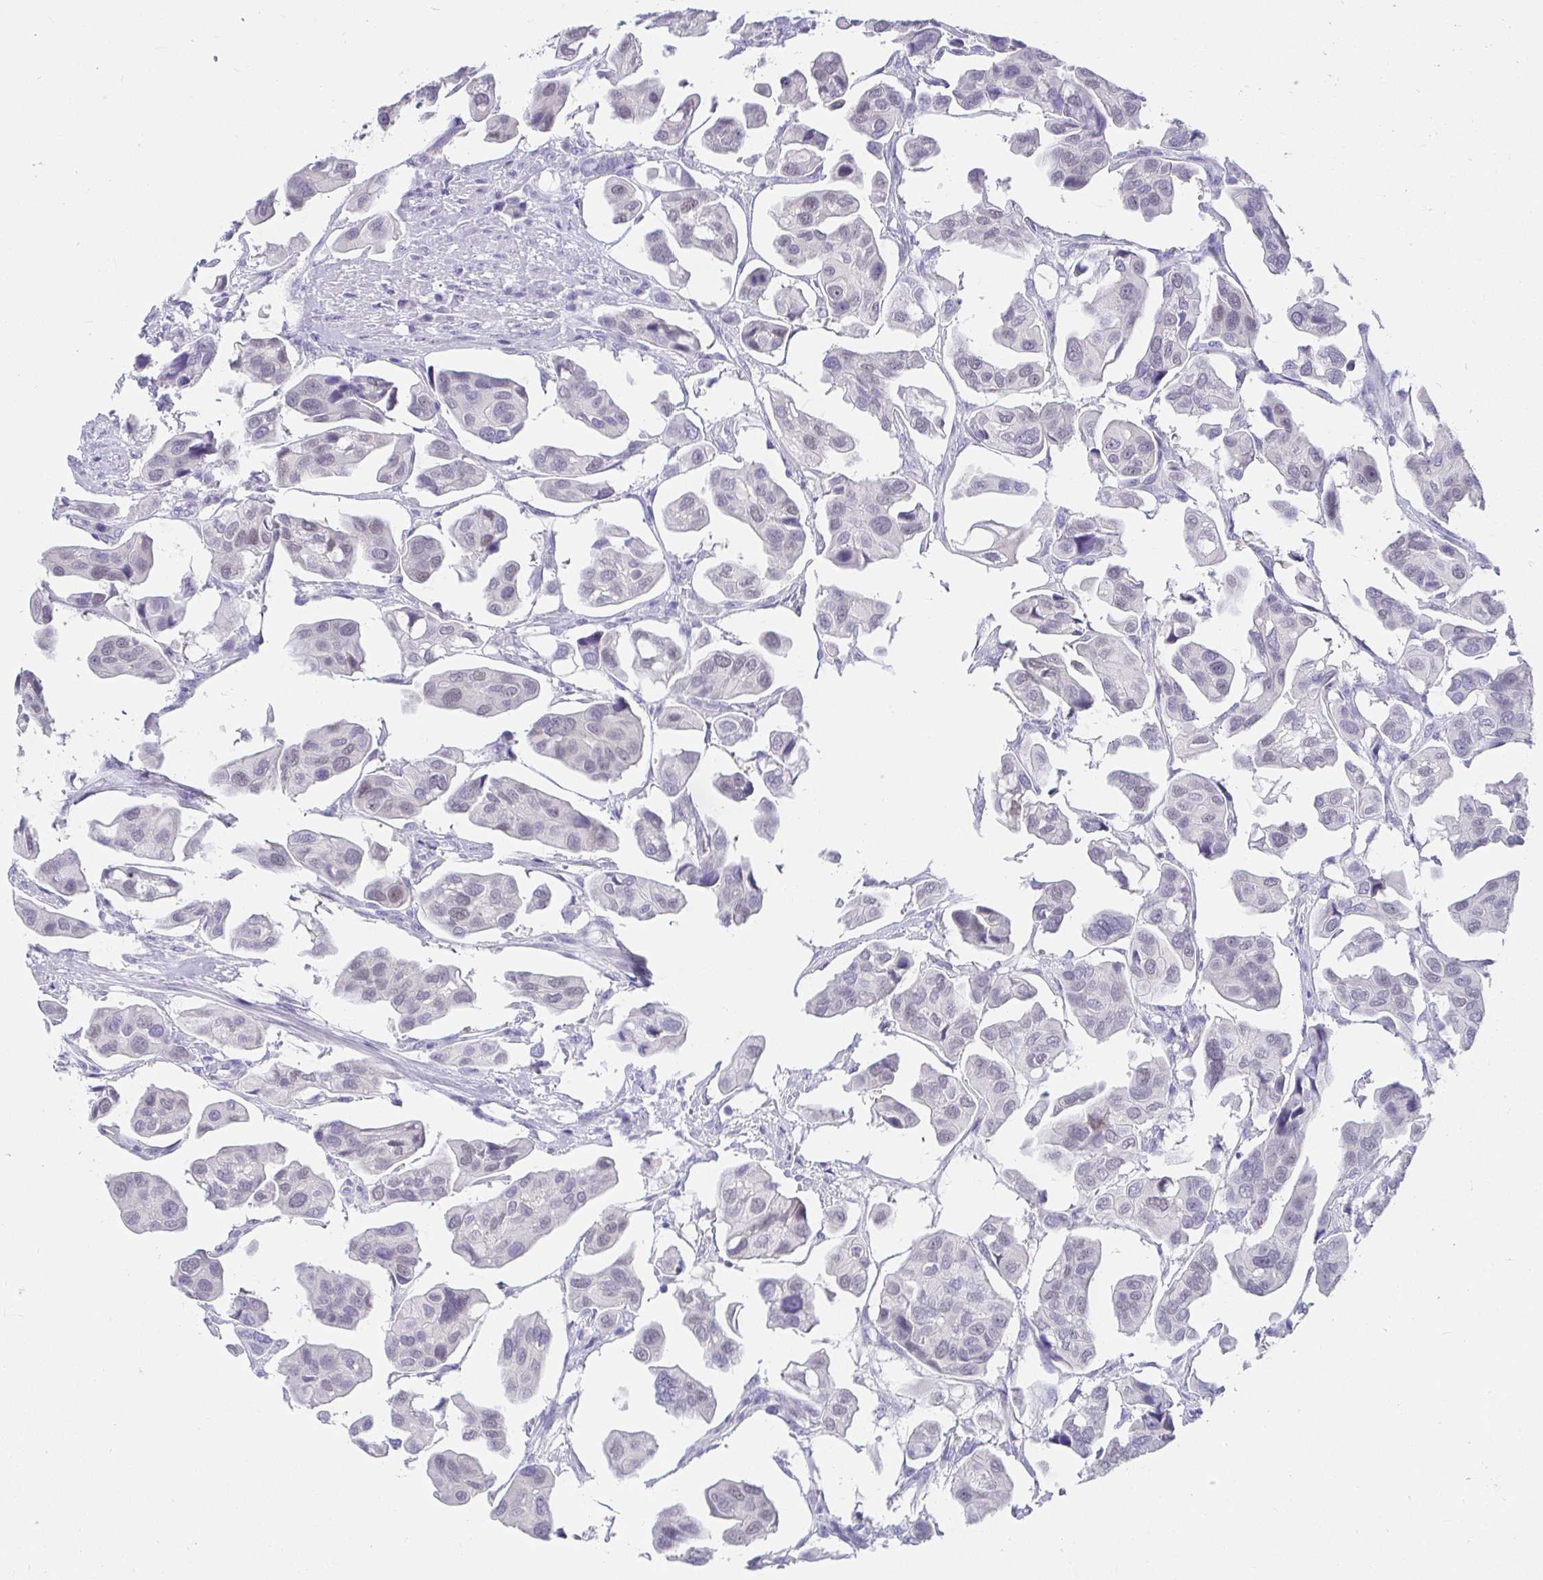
{"staining": {"intensity": "weak", "quantity": "25%-75%", "location": "nuclear"}, "tissue": "renal cancer", "cell_type": "Tumor cells", "image_type": "cancer", "snomed": [{"axis": "morphology", "description": "Adenocarcinoma, NOS"}, {"axis": "topography", "description": "Urinary bladder"}], "caption": "Immunohistochemical staining of adenocarcinoma (renal) reveals weak nuclear protein positivity in approximately 25%-75% of tumor cells. Ihc stains the protein in brown and the nuclei are stained blue.", "gene": "VGLL1", "patient": {"sex": "male", "age": 61}}